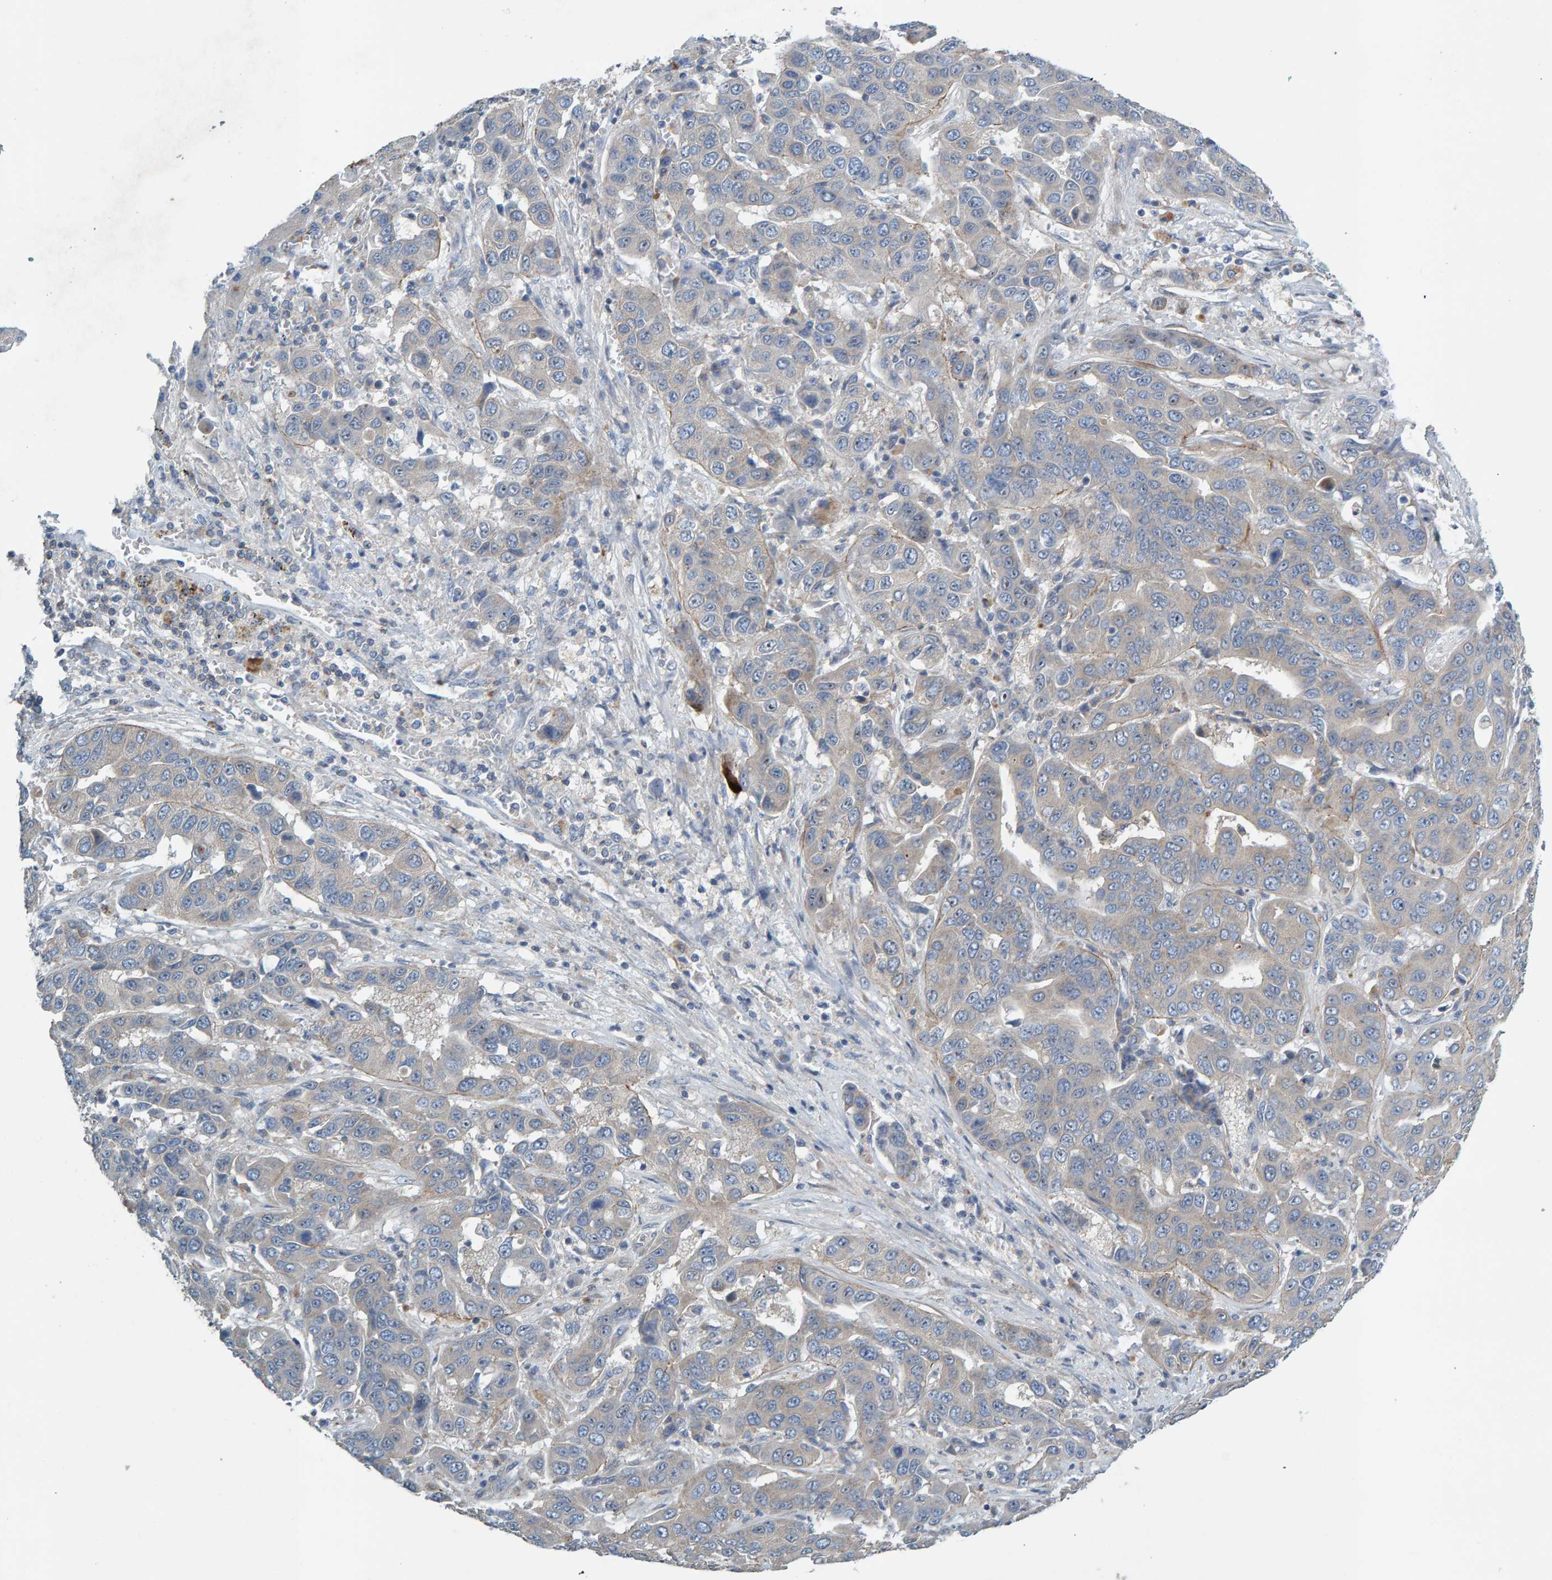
{"staining": {"intensity": "weak", "quantity": "25%-75%", "location": "cytoplasmic/membranous"}, "tissue": "liver cancer", "cell_type": "Tumor cells", "image_type": "cancer", "snomed": [{"axis": "morphology", "description": "Cholangiocarcinoma"}, {"axis": "topography", "description": "Liver"}], "caption": "Liver cholangiocarcinoma tissue demonstrates weak cytoplasmic/membranous staining in about 25%-75% of tumor cells, visualized by immunohistochemistry.", "gene": "CCM2", "patient": {"sex": "female", "age": 52}}